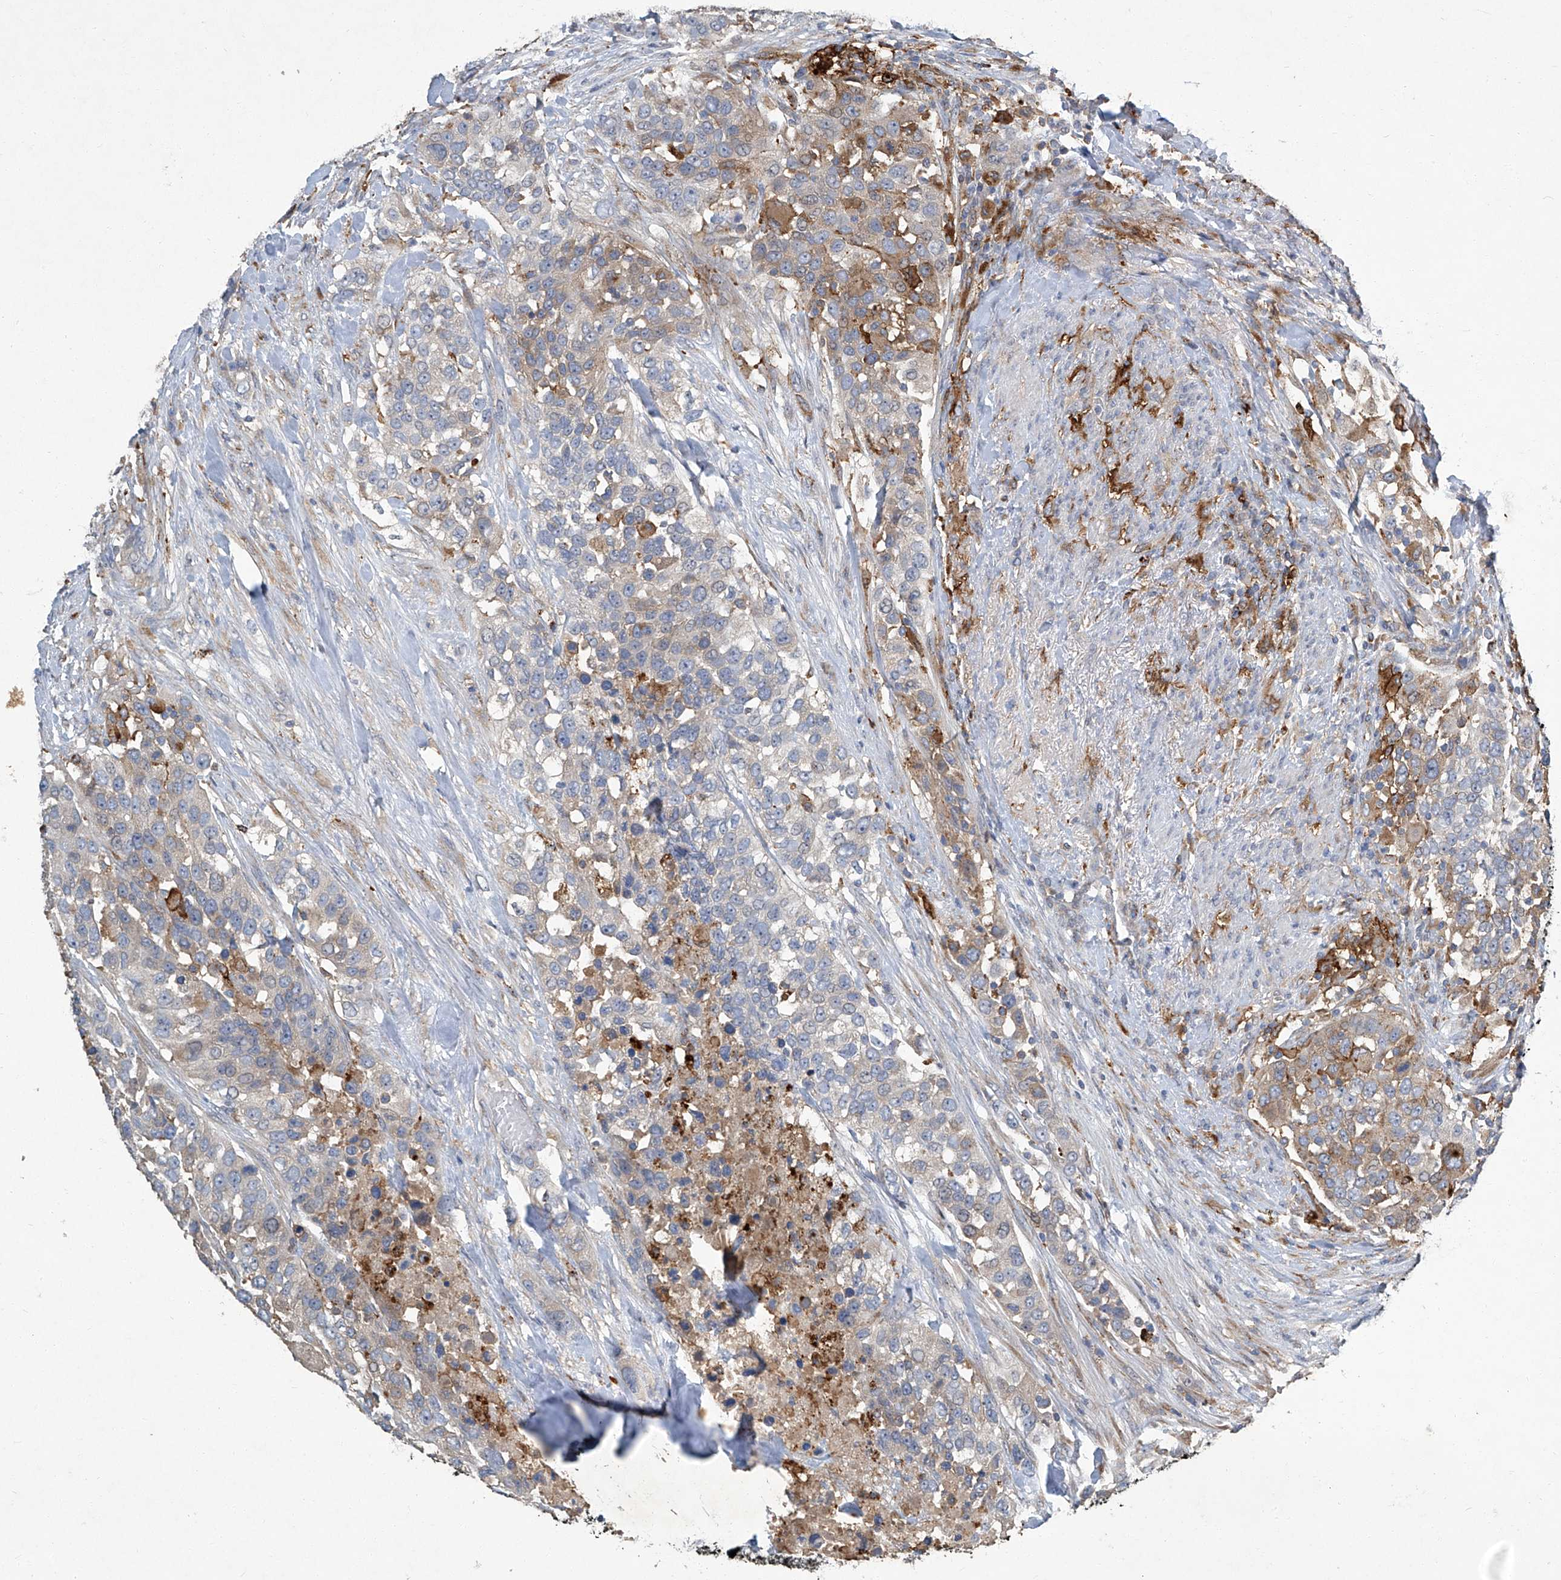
{"staining": {"intensity": "moderate", "quantity": "<25%", "location": "cytoplasmic/membranous"}, "tissue": "urothelial cancer", "cell_type": "Tumor cells", "image_type": "cancer", "snomed": [{"axis": "morphology", "description": "Urothelial carcinoma, High grade"}, {"axis": "topography", "description": "Urinary bladder"}], "caption": "The histopathology image shows immunohistochemical staining of high-grade urothelial carcinoma. There is moderate cytoplasmic/membranous positivity is present in approximately <25% of tumor cells.", "gene": "FAM167A", "patient": {"sex": "female", "age": 80}}